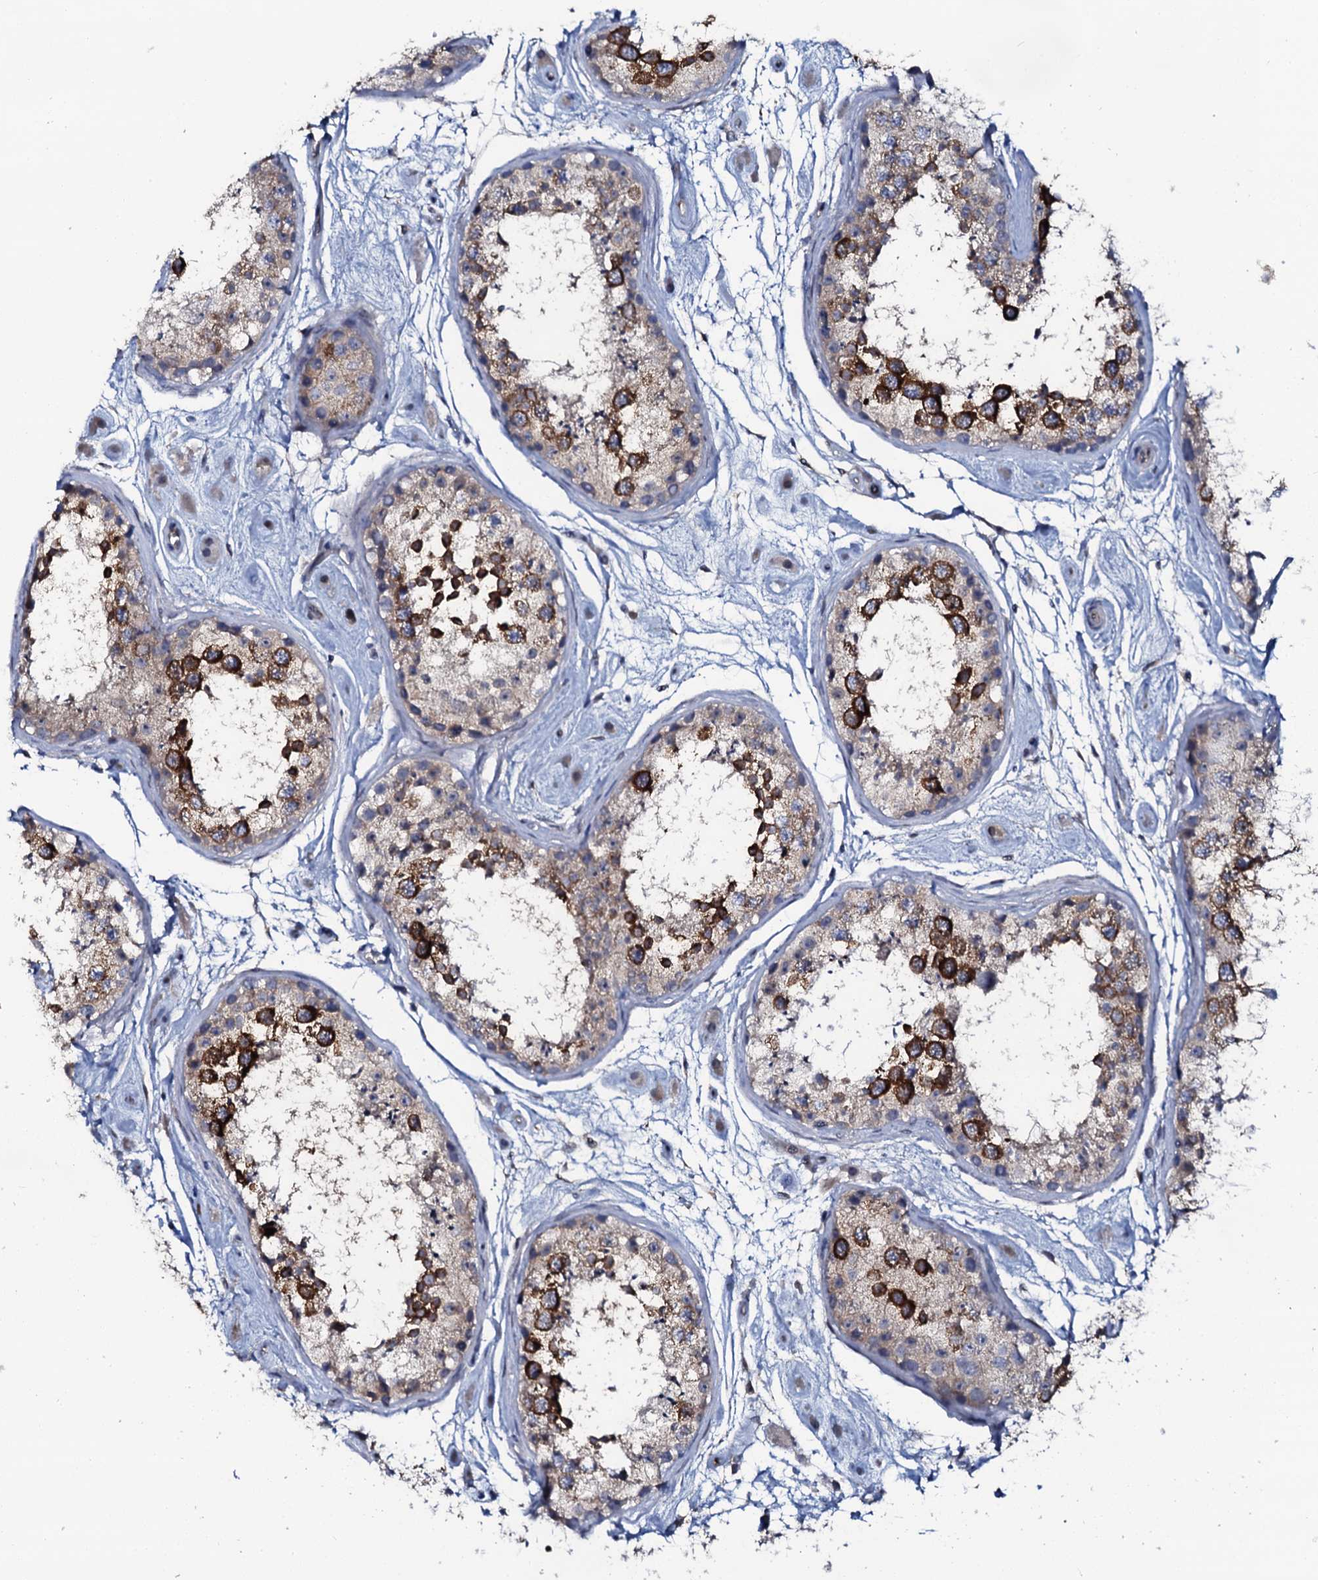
{"staining": {"intensity": "strong", "quantity": "25%-75%", "location": "cytoplasmic/membranous"}, "tissue": "testis", "cell_type": "Cells in seminiferous ducts", "image_type": "normal", "snomed": [{"axis": "morphology", "description": "Normal tissue, NOS"}, {"axis": "topography", "description": "Testis"}], "caption": "The photomicrograph exhibits staining of unremarkable testis, revealing strong cytoplasmic/membranous protein staining (brown color) within cells in seminiferous ducts.", "gene": "C10orf88", "patient": {"sex": "male", "age": 25}}